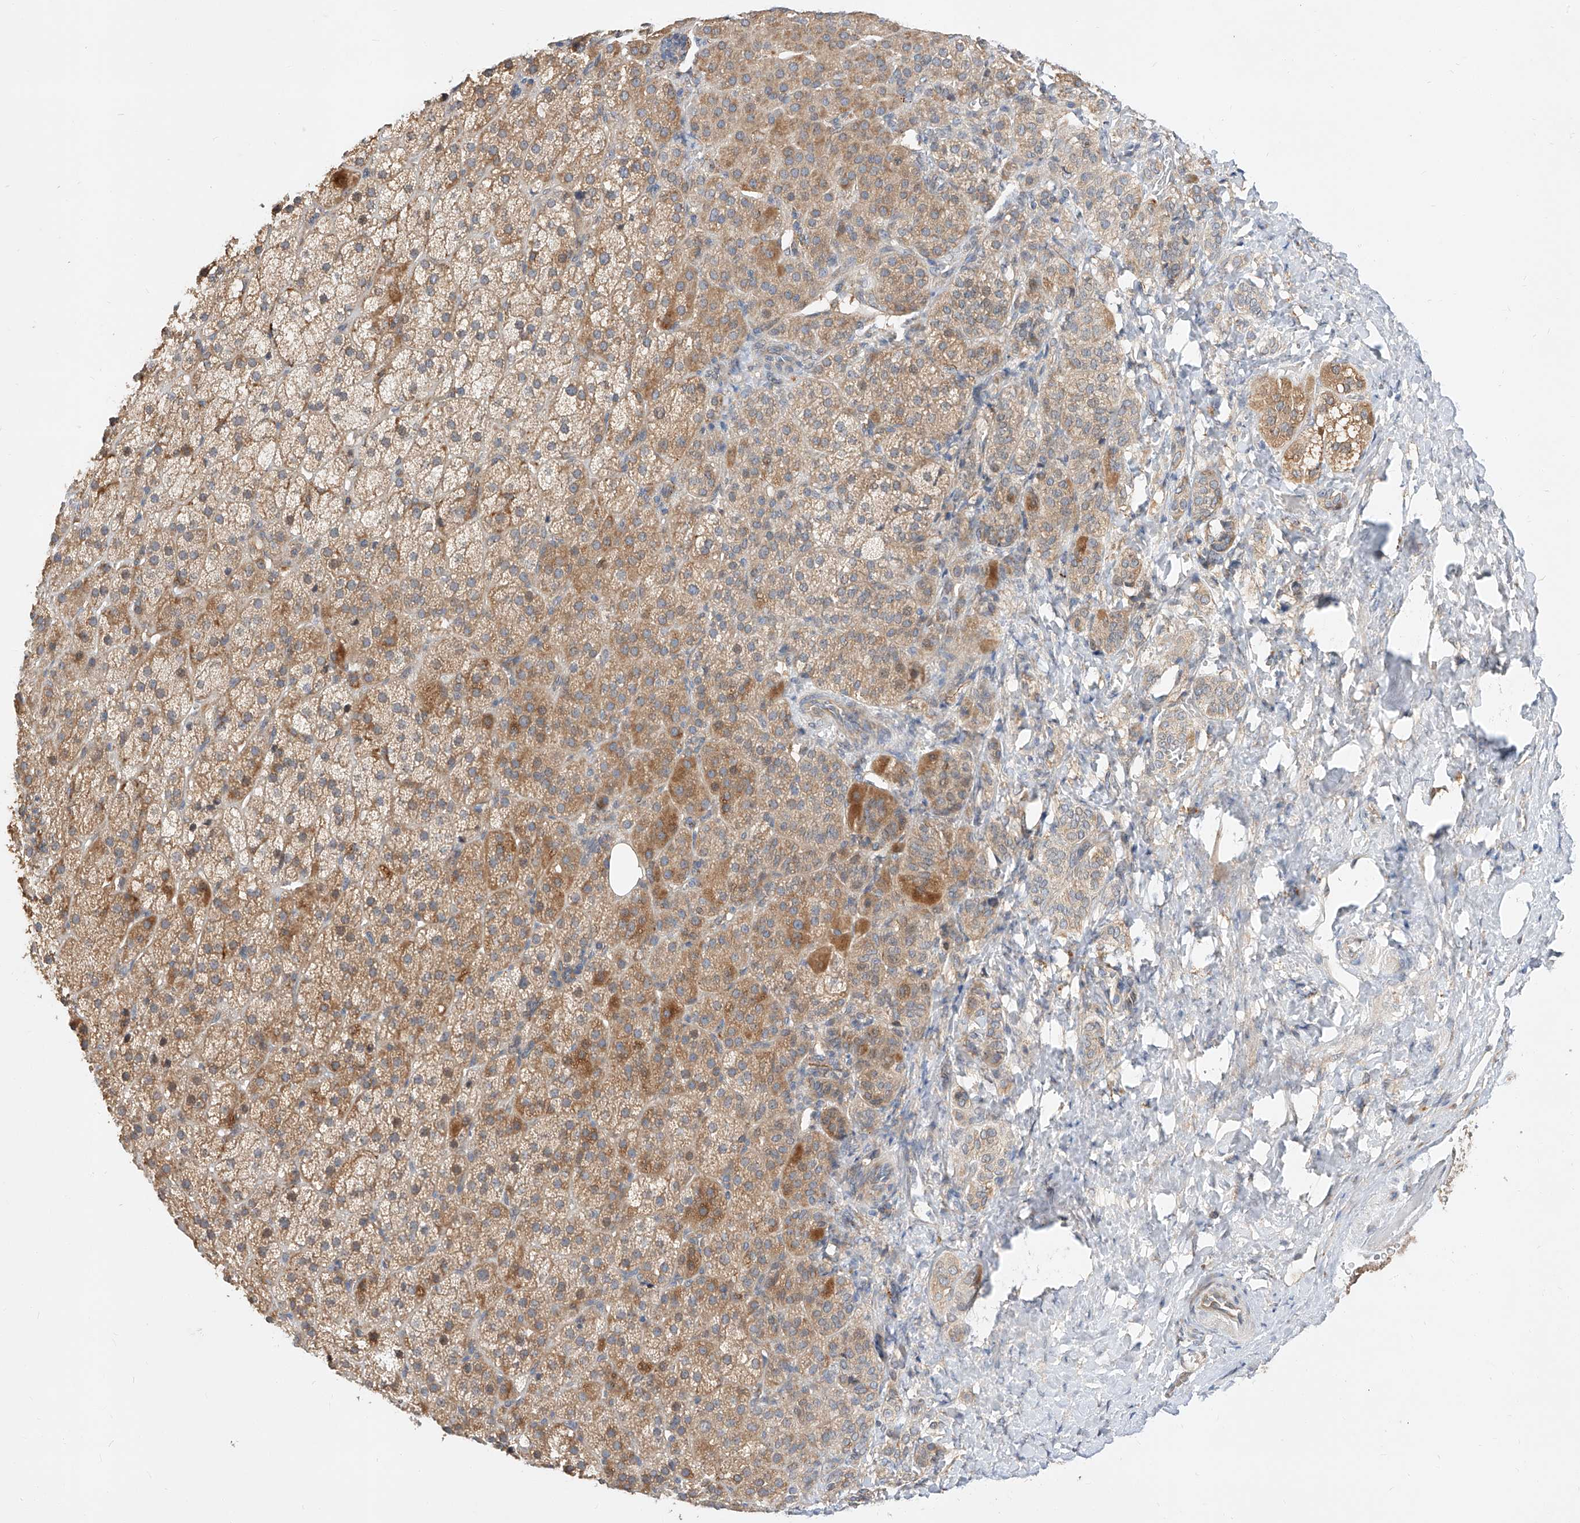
{"staining": {"intensity": "moderate", "quantity": "25%-75%", "location": "cytoplasmic/membranous"}, "tissue": "adrenal gland", "cell_type": "Glandular cells", "image_type": "normal", "snomed": [{"axis": "morphology", "description": "Normal tissue, NOS"}, {"axis": "topography", "description": "Adrenal gland"}], "caption": "DAB immunohistochemical staining of unremarkable human adrenal gland exhibits moderate cytoplasmic/membranous protein positivity in approximately 25%-75% of glandular cells.", "gene": "DIRAS3", "patient": {"sex": "female", "age": 57}}